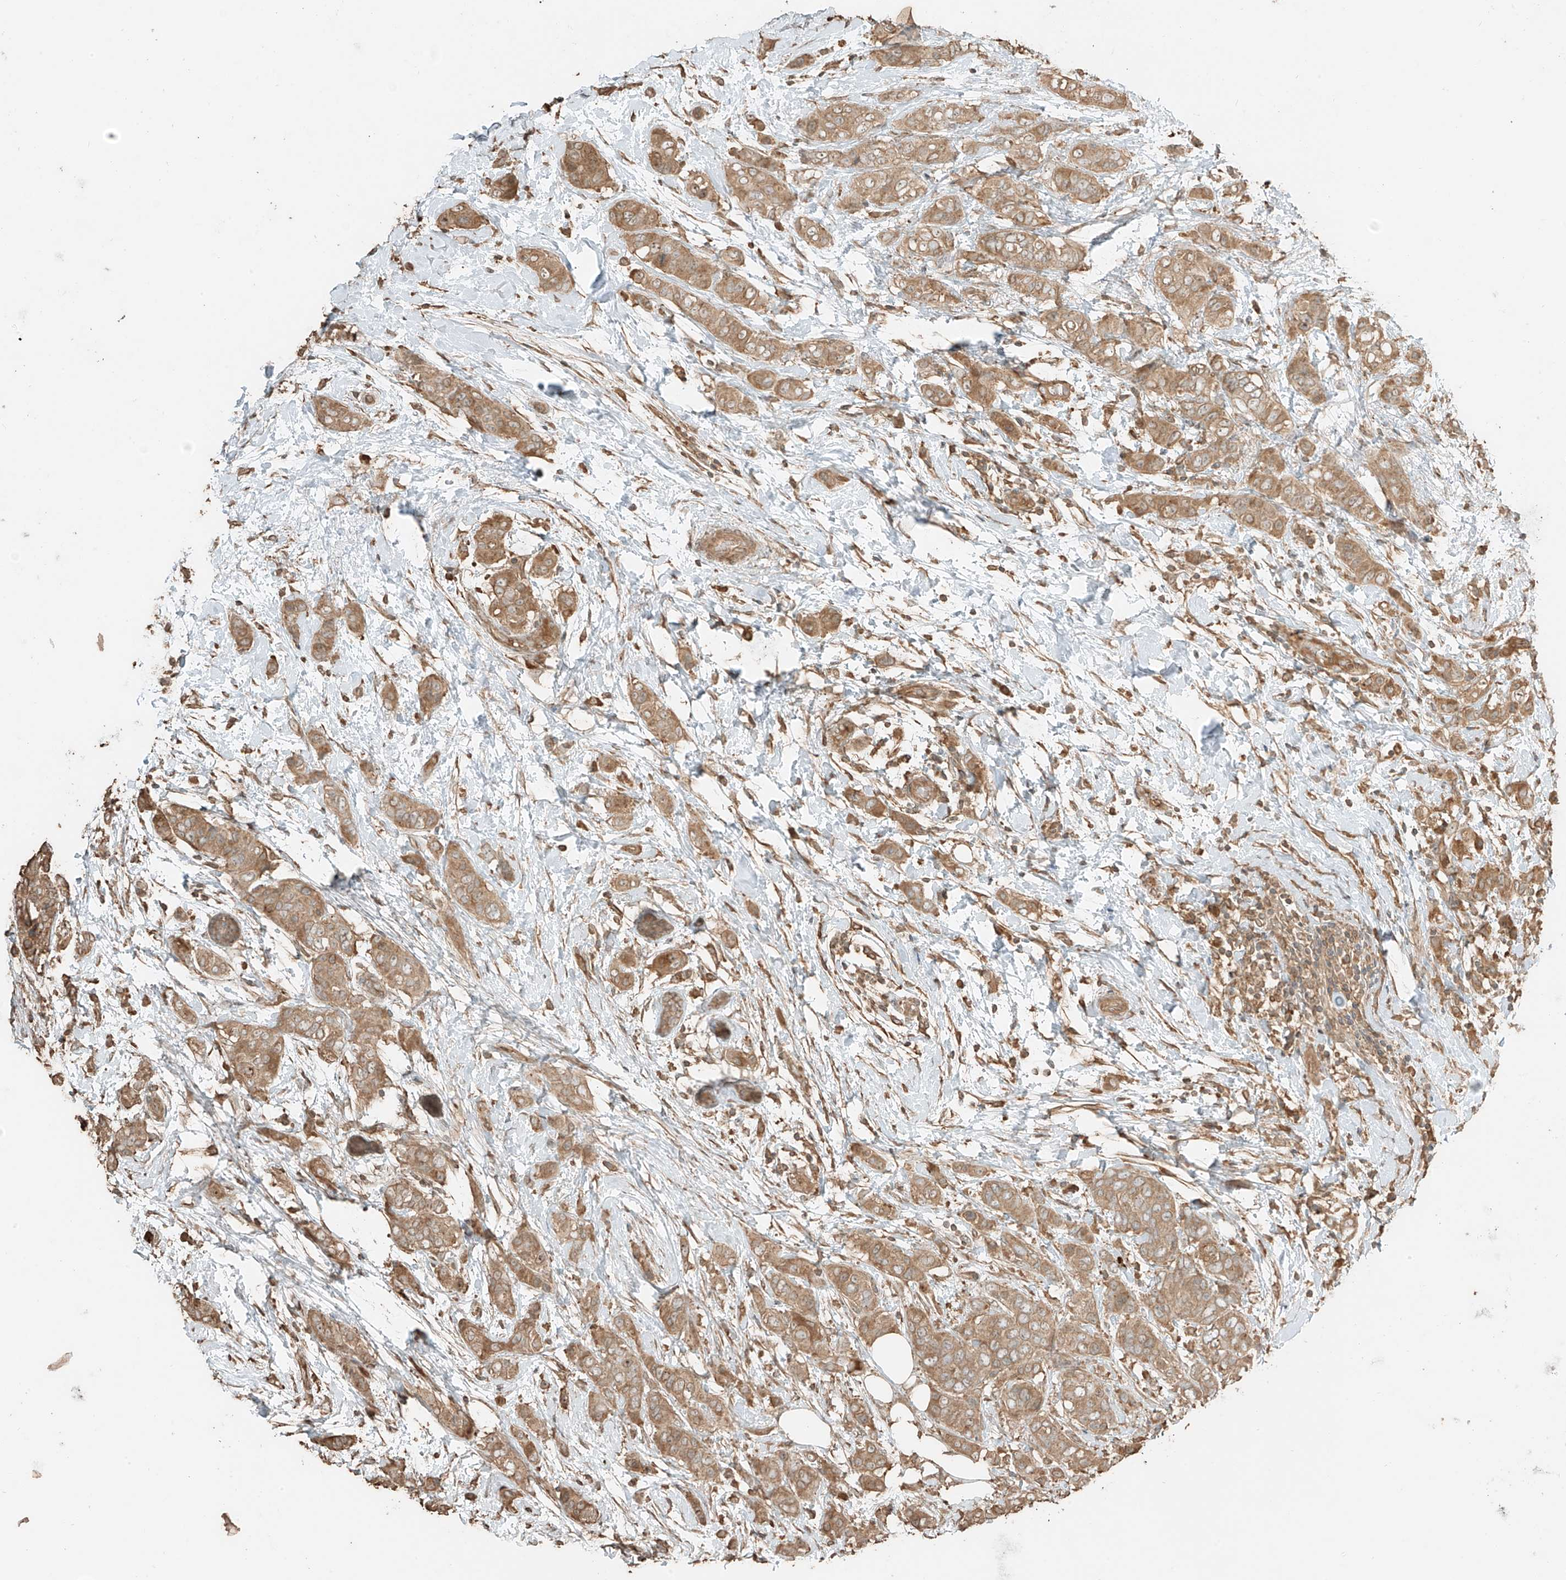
{"staining": {"intensity": "moderate", "quantity": ">75%", "location": "cytoplasmic/membranous"}, "tissue": "breast cancer", "cell_type": "Tumor cells", "image_type": "cancer", "snomed": [{"axis": "morphology", "description": "Lobular carcinoma"}, {"axis": "topography", "description": "Breast"}], "caption": "High-power microscopy captured an IHC histopathology image of breast lobular carcinoma, revealing moderate cytoplasmic/membranous staining in approximately >75% of tumor cells. (Brightfield microscopy of DAB IHC at high magnification).", "gene": "RFTN2", "patient": {"sex": "female", "age": 51}}